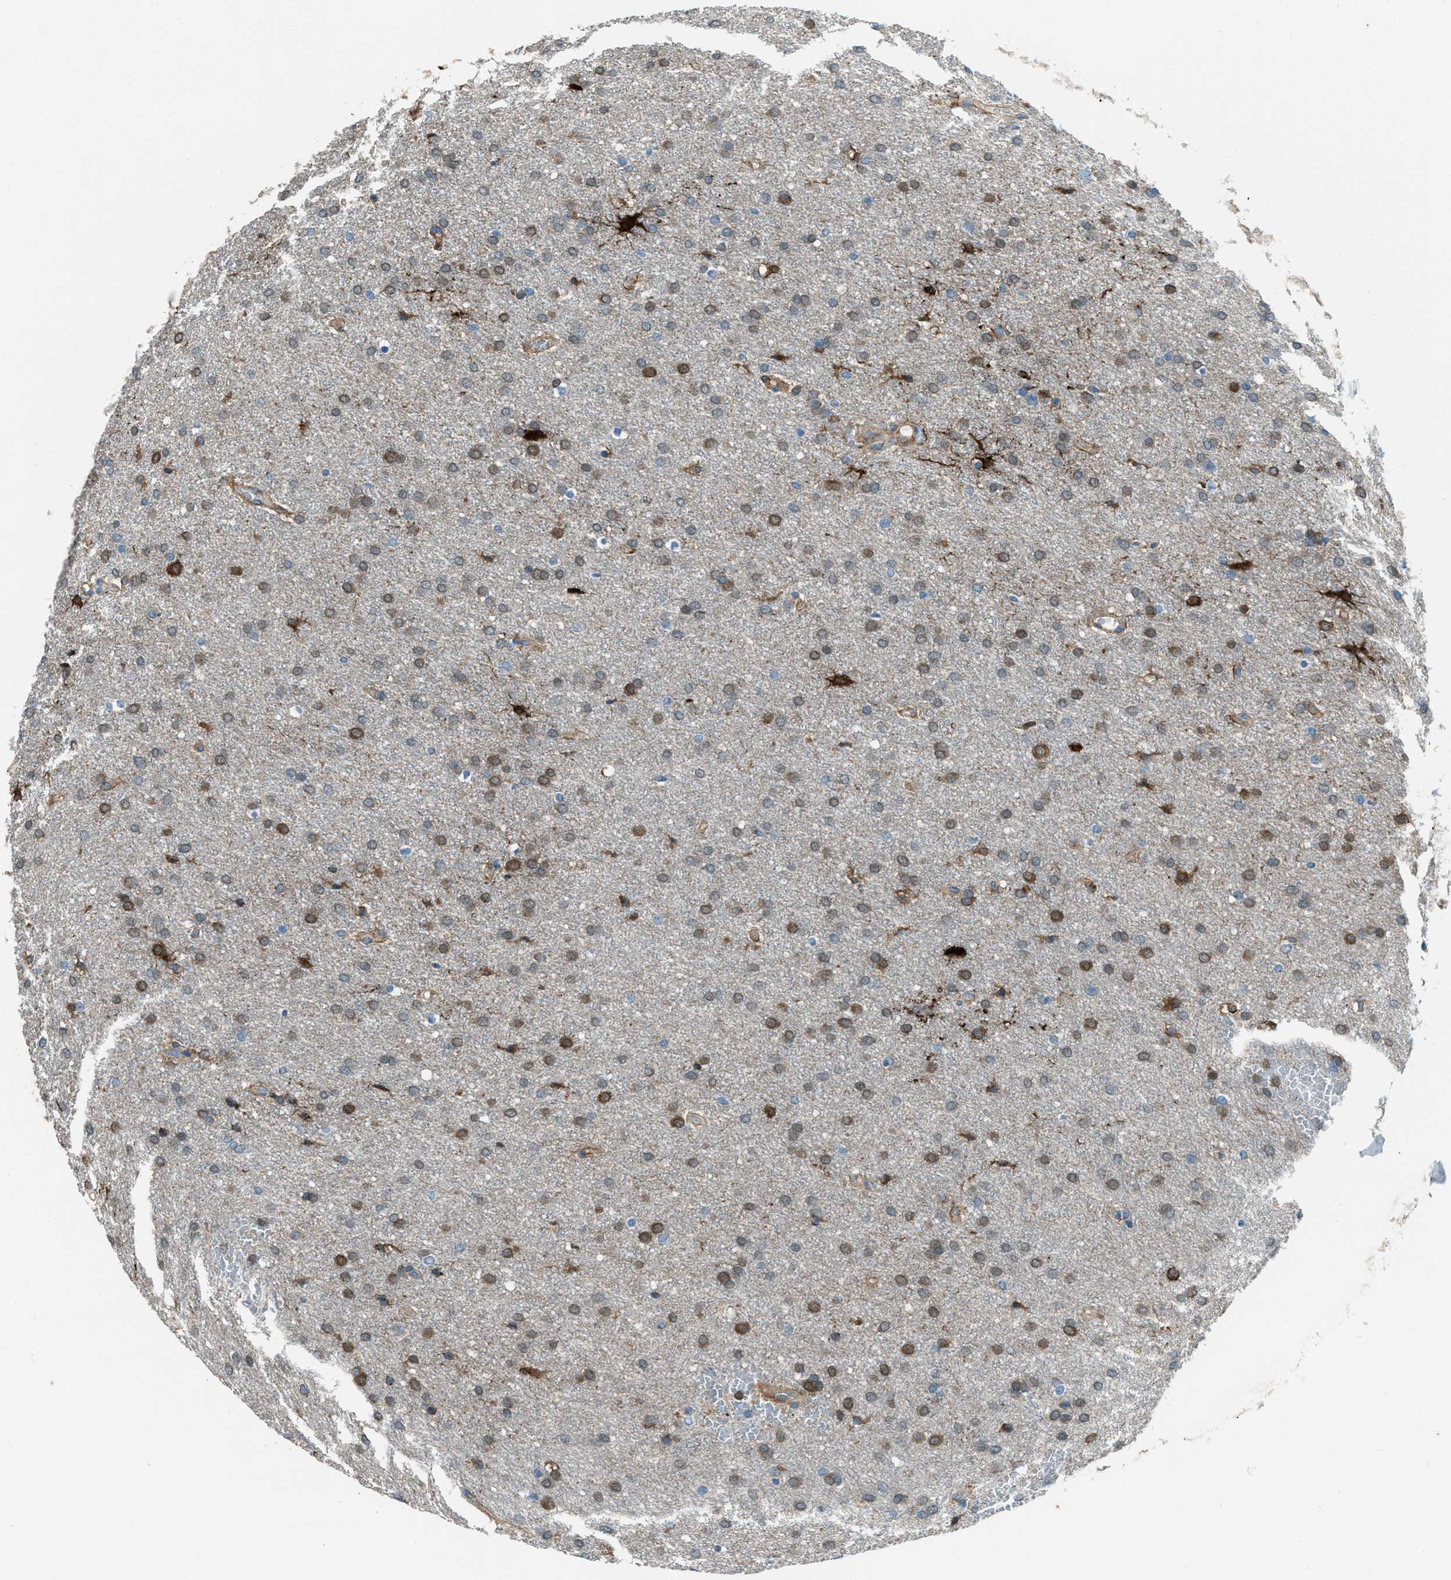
{"staining": {"intensity": "moderate", "quantity": ">75%", "location": "cytoplasmic/membranous"}, "tissue": "glioma", "cell_type": "Tumor cells", "image_type": "cancer", "snomed": [{"axis": "morphology", "description": "Glioma, malignant, Low grade"}, {"axis": "topography", "description": "Brain"}], "caption": "Immunohistochemical staining of human glioma displays medium levels of moderate cytoplasmic/membranous protein positivity in approximately >75% of tumor cells. The protein is shown in brown color, while the nuclei are stained blue.", "gene": "SVIL", "patient": {"sex": "female", "age": 37}}